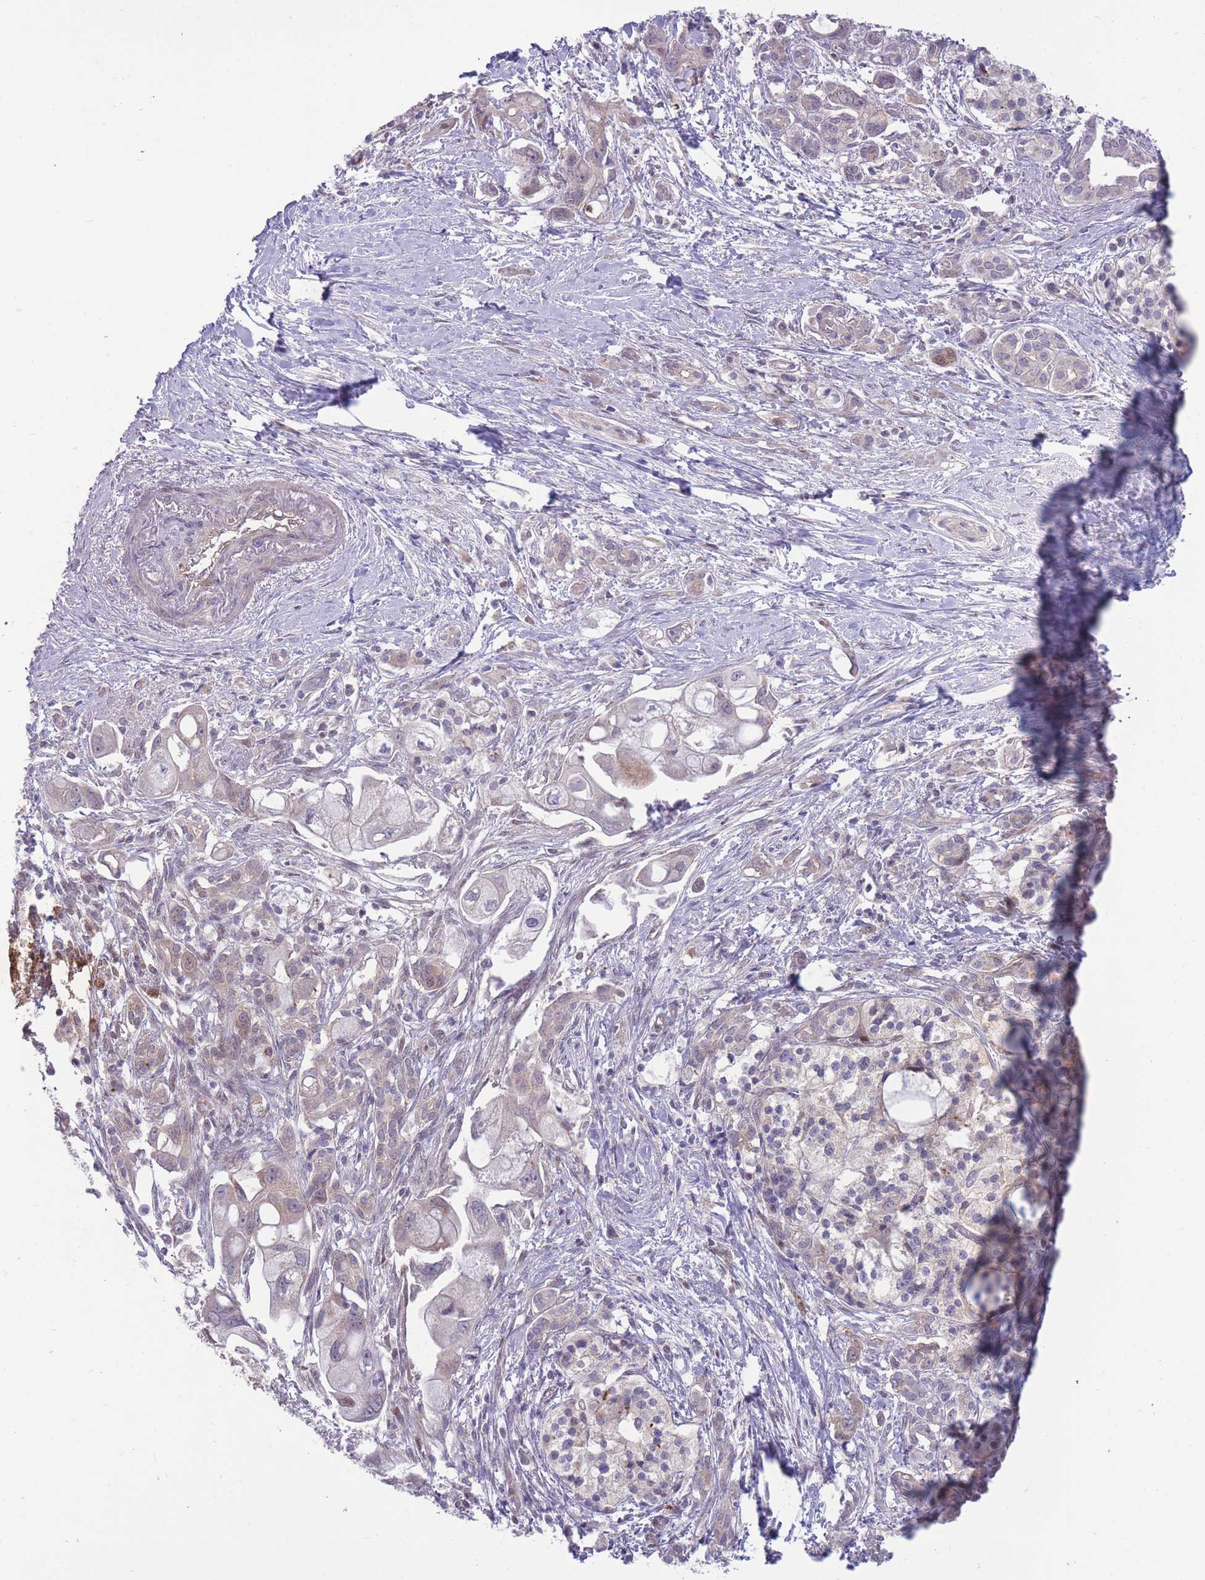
{"staining": {"intensity": "weak", "quantity": "25%-75%", "location": "cytoplasmic/membranous"}, "tissue": "pancreatic cancer", "cell_type": "Tumor cells", "image_type": "cancer", "snomed": [{"axis": "morphology", "description": "Adenocarcinoma, NOS"}, {"axis": "topography", "description": "Pancreas"}], "caption": "Tumor cells demonstrate weak cytoplasmic/membranous expression in approximately 25%-75% of cells in pancreatic cancer (adenocarcinoma).", "gene": "RIC8A", "patient": {"sex": "male", "age": 68}}